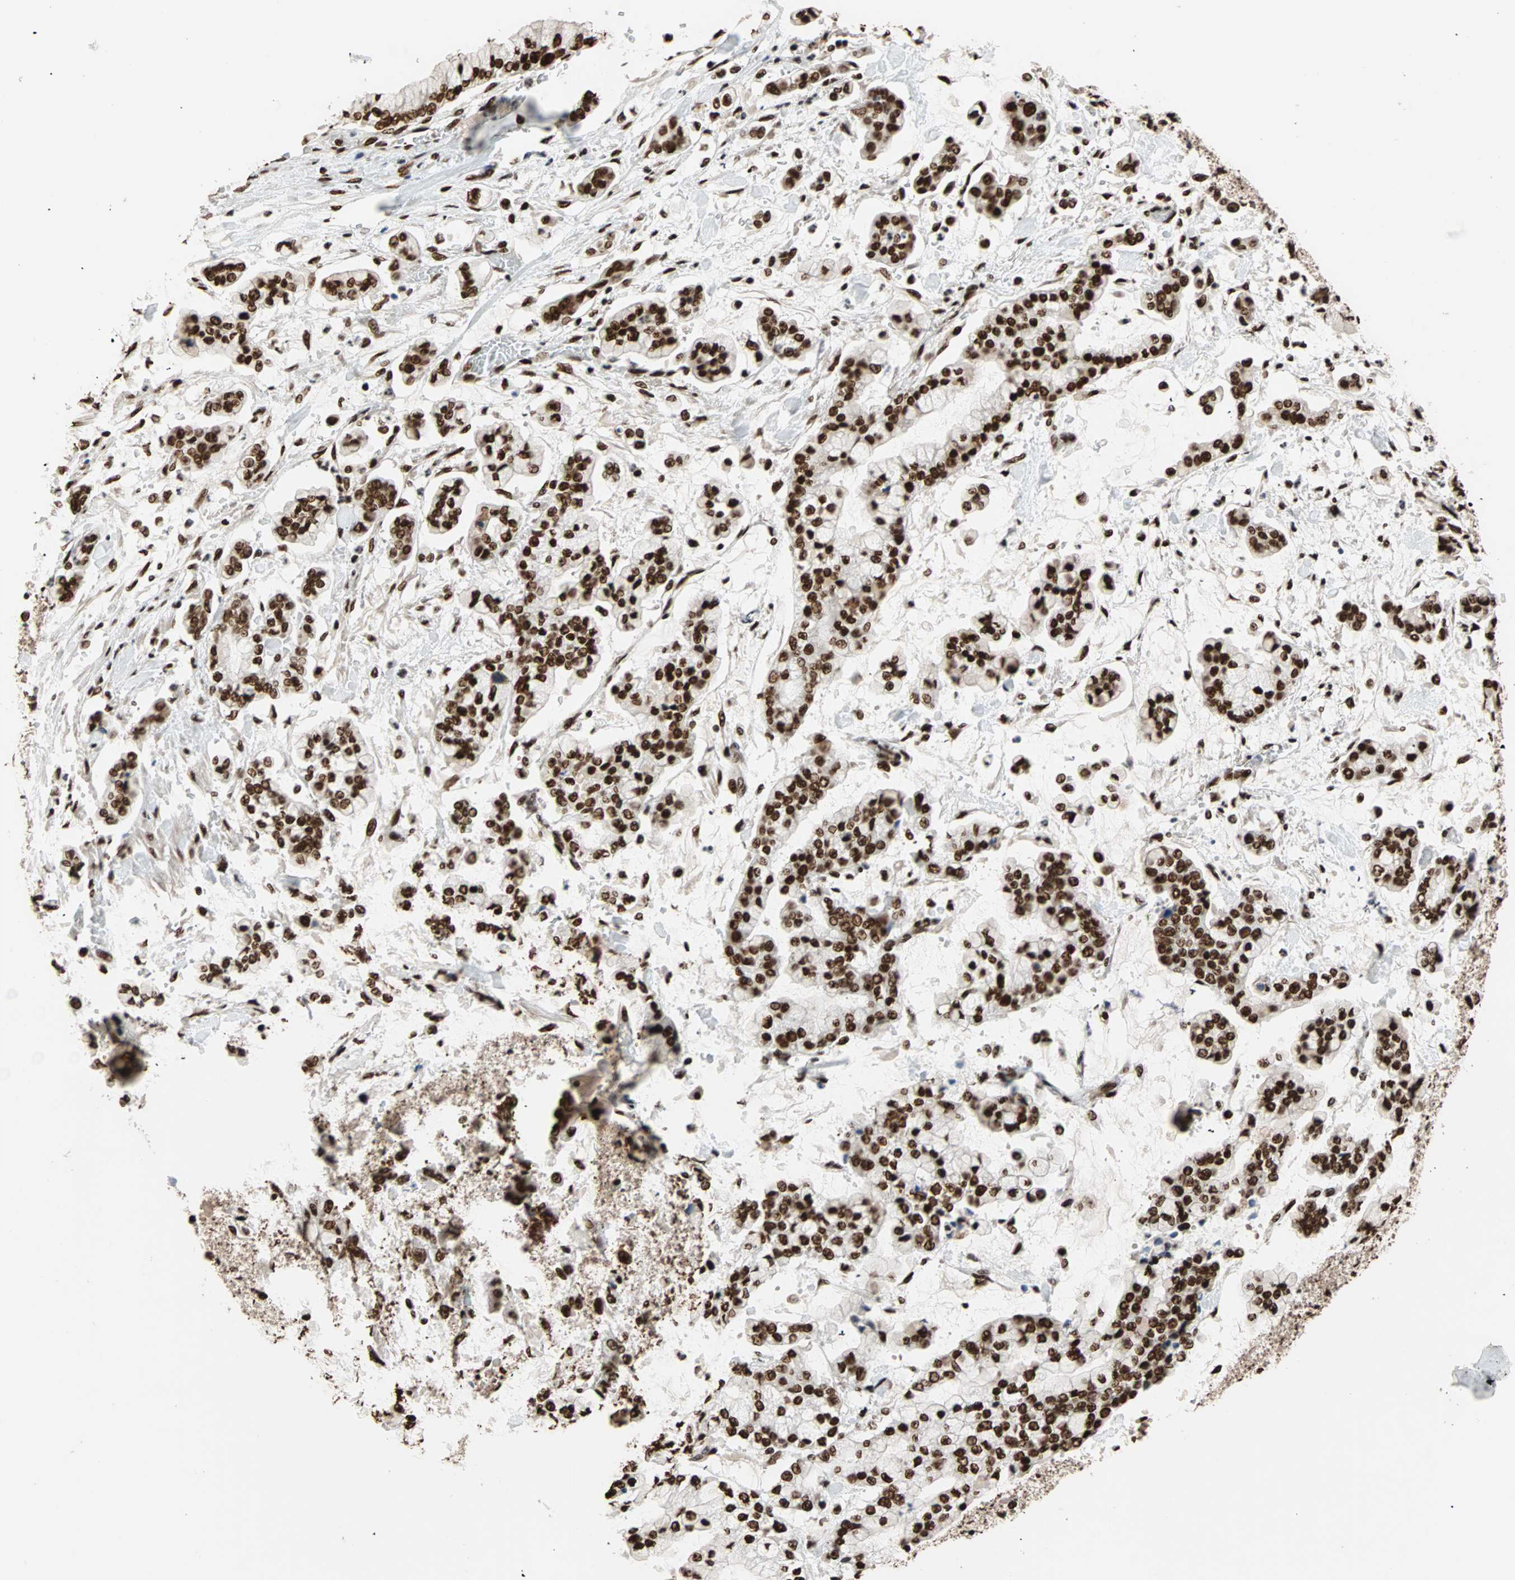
{"staining": {"intensity": "strong", "quantity": ">75%", "location": "nuclear"}, "tissue": "stomach cancer", "cell_type": "Tumor cells", "image_type": "cancer", "snomed": [{"axis": "morphology", "description": "Normal tissue, NOS"}, {"axis": "morphology", "description": "Adenocarcinoma, NOS"}, {"axis": "topography", "description": "Stomach, upper"}, {"axis": "topography", "description": "Stomach"}], "caption": "Protein expression analysis of stomach cancer displays strong nuclear expression in approximately >75% of tumor cells. (DAB = brown stain, brightfield microscopy at high magnification).", "gene": "ILF2", "patient": {"sex": "male", "age": 76}}